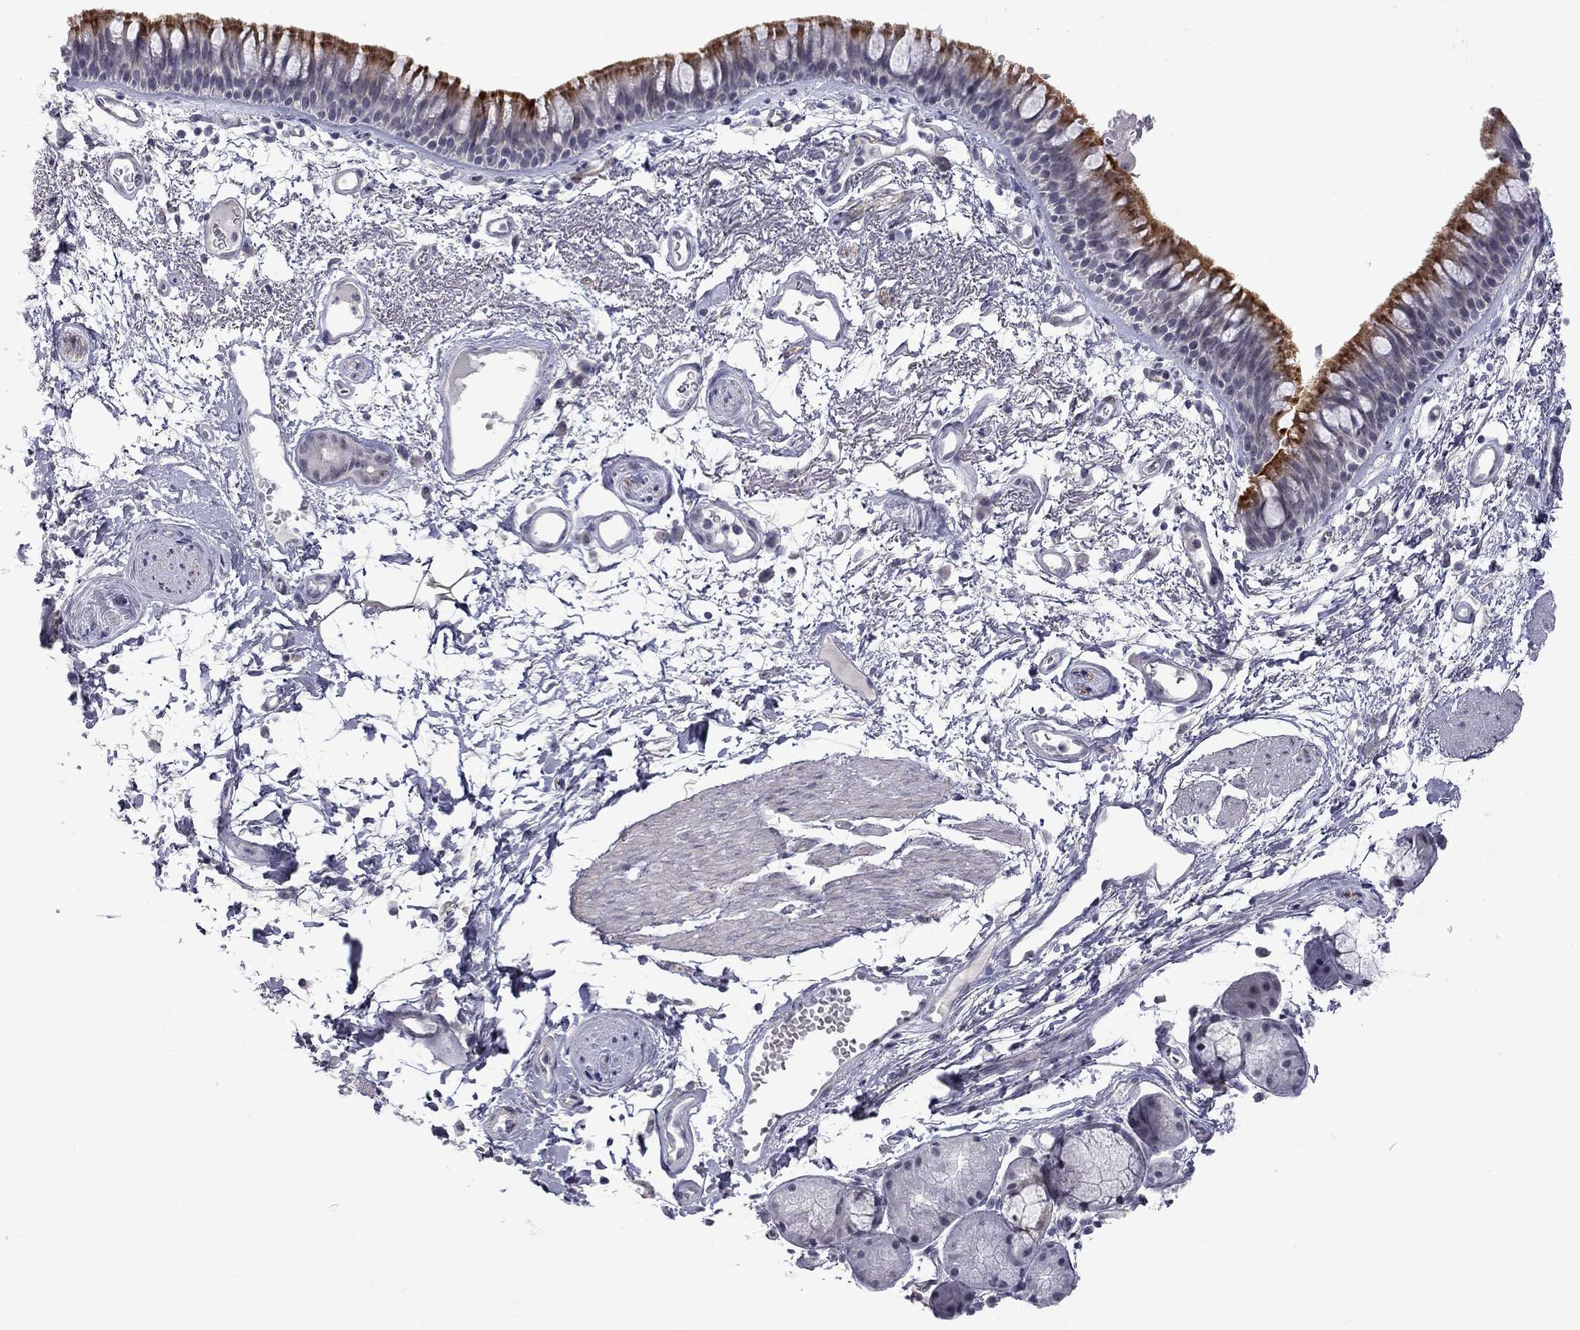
{"staining": {"intensity": "strong", "quantity": "<25%", "location": "cytoplasmic/membranous"}, "tissue": "bronchus", "cell_type": "Respiratory epithelial cells", "image_type": "normal", "snomed": [{"axis": "morphology", "description": "Normal tissue, NOS"}, {"axis": "topography", "description": "Cartilage tissue"}, {"axis": "topography", "description": "Bronchus"}], "caption": "Immunohistochemistry image of normal bronchus stained for a protein (brown), which demonstrates medium levels of strong cytoplasmic/membranous staining in about <25% of respiratory epithelial cells.", "gene": "GSG1L", "patient": {"sex": "male", "age": 66}}